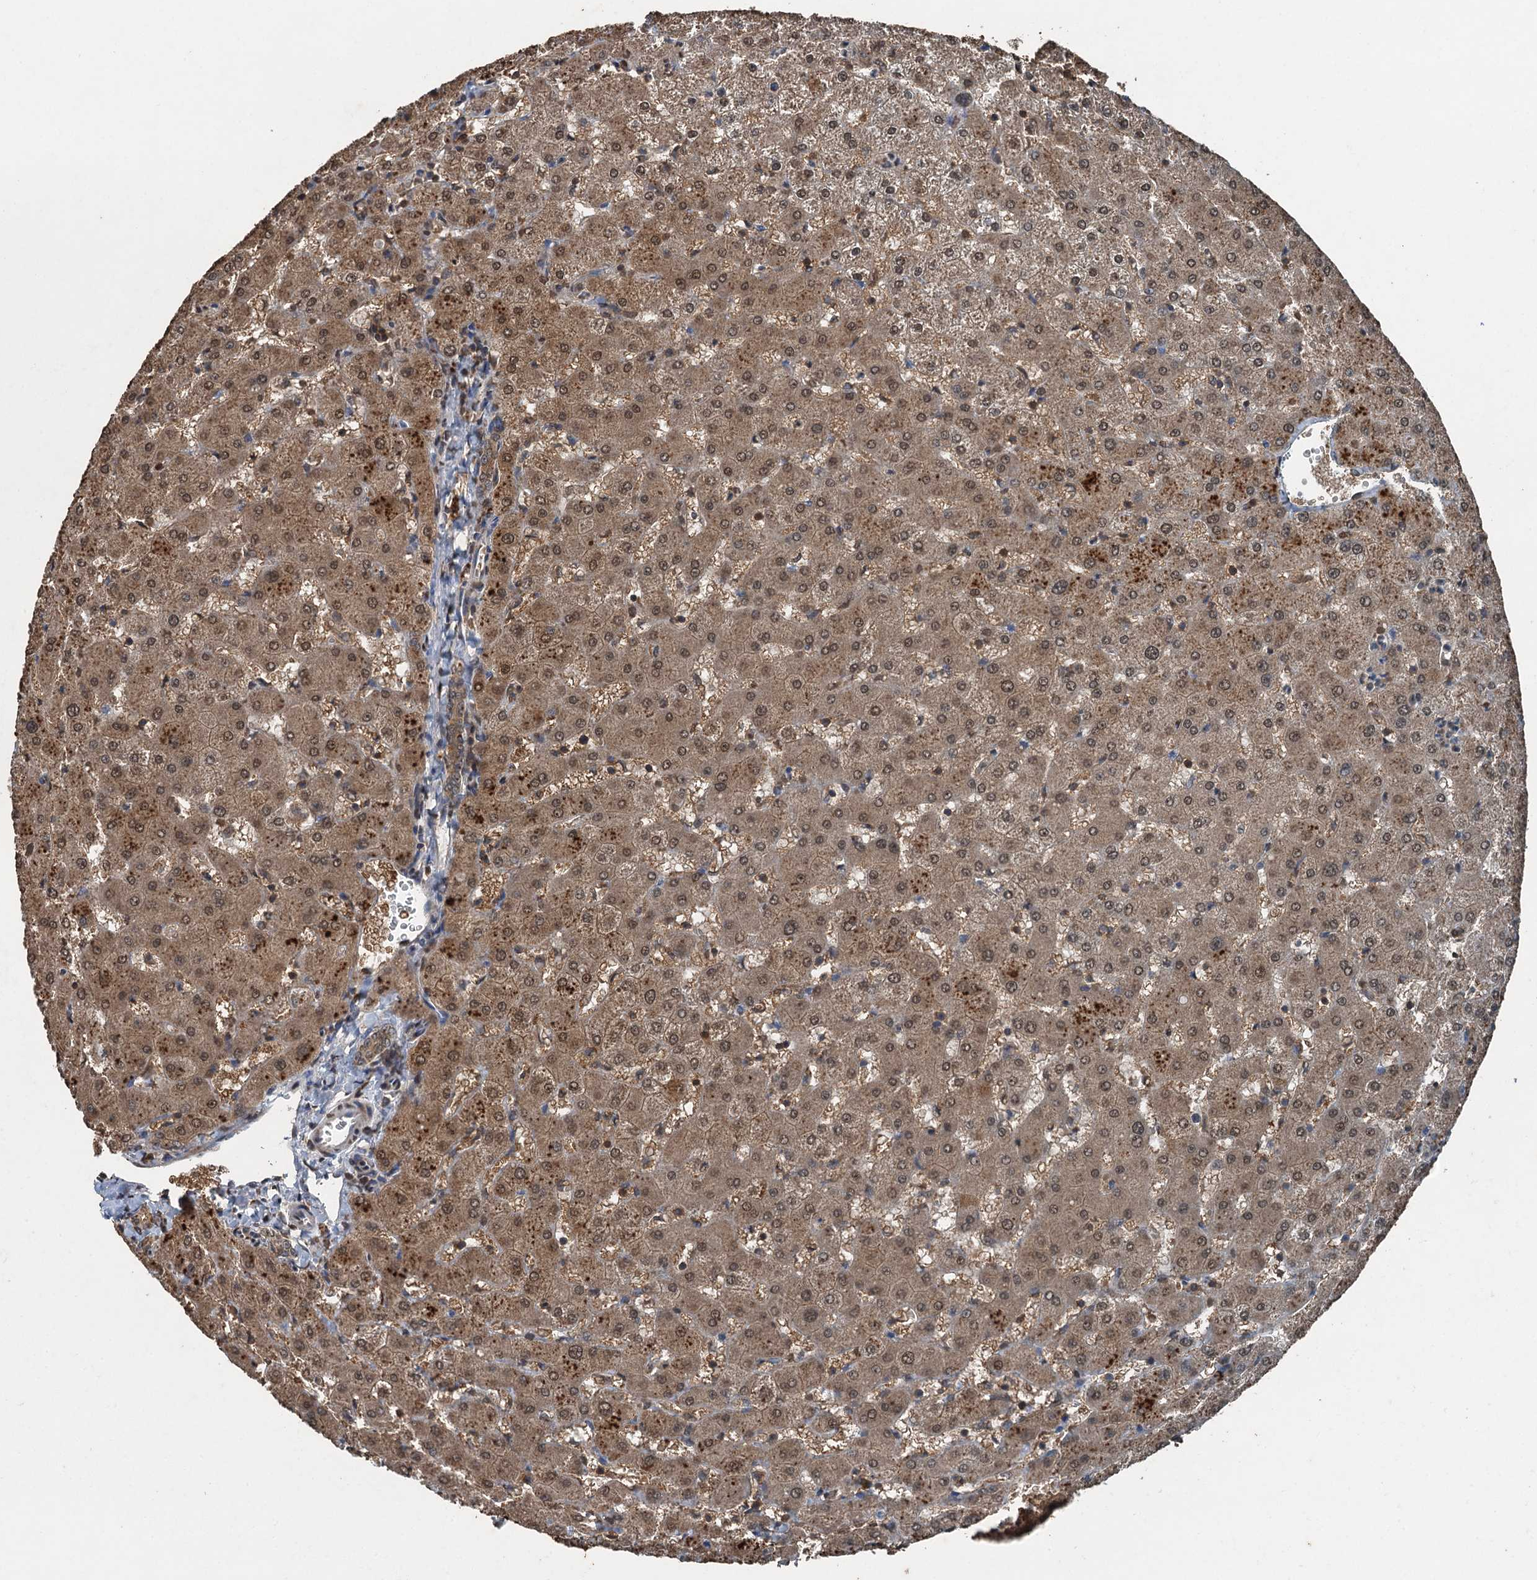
{"staining": {"intensity": "moderate", "quantity": ">75%", "location": "cytoplasmic/membranous"}, "tissue": "liver", "cell_type": "Cholangiocytes", "image_type": "normal", "snomed": [{"axis": "morphology", "description": "Normal tissue, NOS"}, {"axis": "topography", "description": "Liver"}], "caption": "Liver stained with DAB immunohistochemistry (IHC) reveals medium levels of moderate cytoplasmic/membranous staining in about >75% of cholangiocytes.", "gene": "TCTN1", "patient": {"sex": "female", "age": 63}}